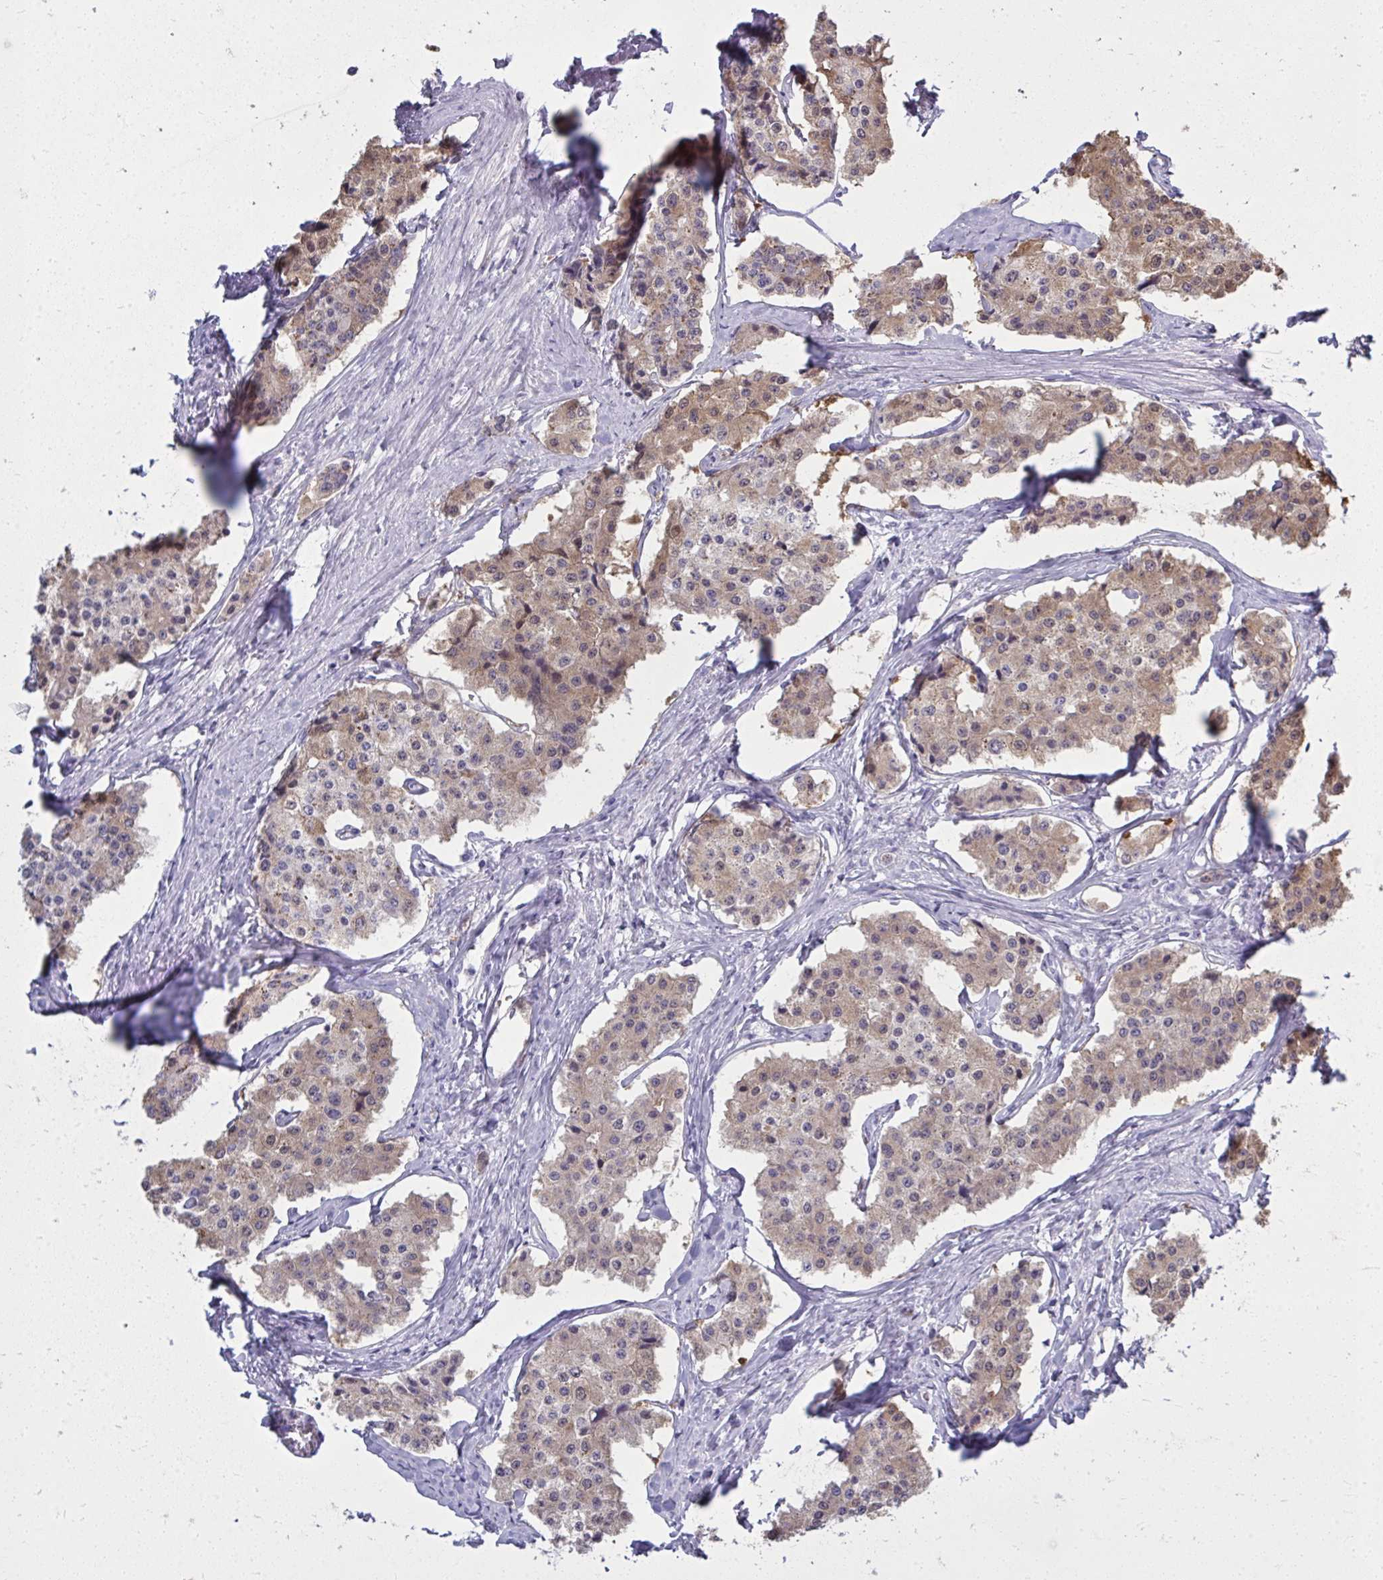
{"staining": {"intensity": "weak", "quantity": ">75%", "location": "cytoplasmic/membranous"}, "tissue": "carcinoid", "cell_type": "Tumor cells", "image_type": "cancer", "snomed": [{"axis": "morphology", "description": "Carcinoid, malignant, NOS"}, {"axis": "topography", "description": "Small intestine"}], "caption": "Brown immunohistochemical staining in human carcinoid displays weak cytoplasmic/membranous staining in about >75% of tumor cells.", "gene": "QDPR", "patient": {"sex": "female", "age": 65}}